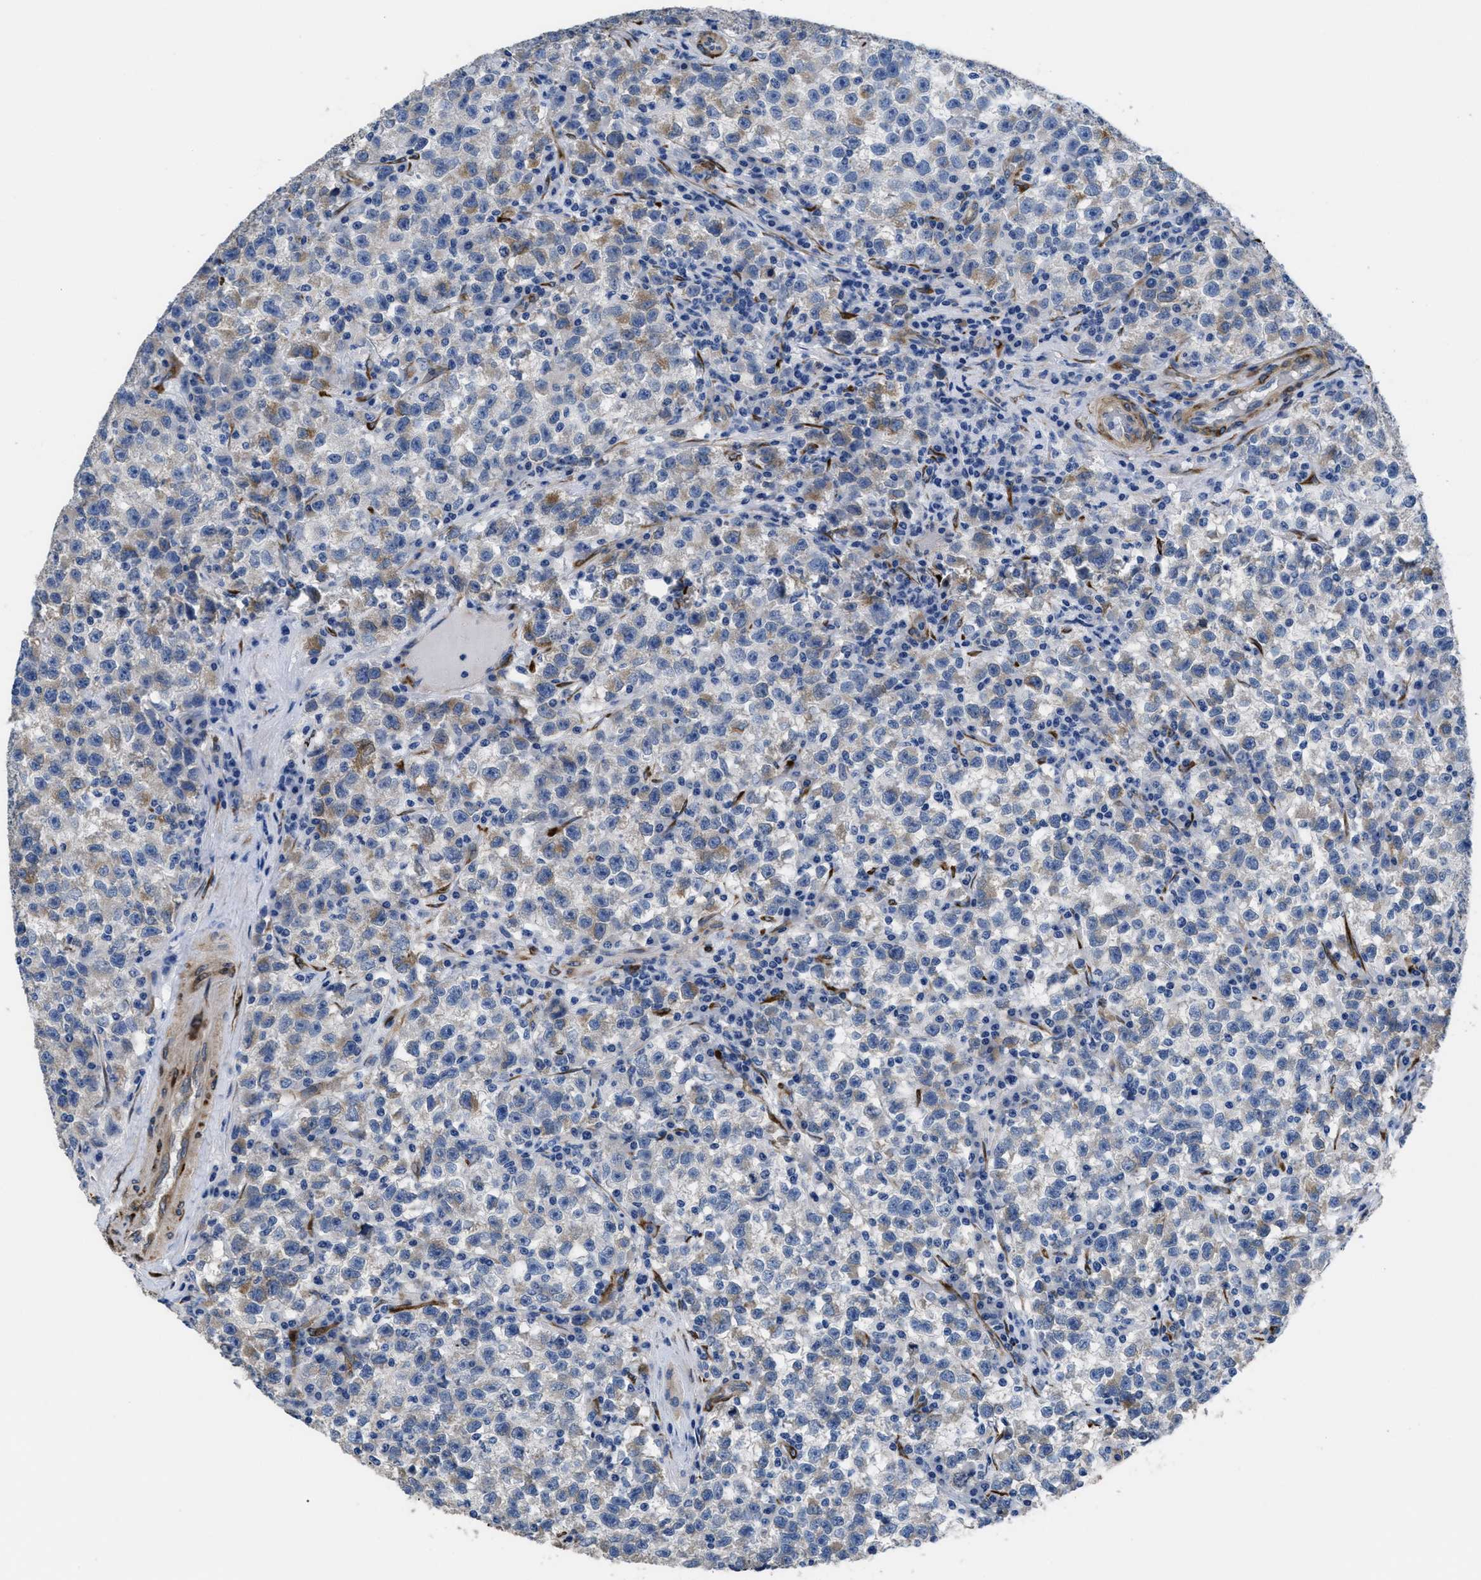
{"staining": {"intensity": "negative", "quantity": "none", "location": "none"}, "tissue": "testis cancer", "cell_type": "Tumor cells", "image_type": "cancer", "snomed": [{"axis": "morphology", "description": "Seminoma, NOS"}, {"axis": "topography", "description": "Testis"}], "caption": "Micrograph shows no significant protein expression in tumor cells of seminoma (testis).", "gene": "SQLE", "patient": {"sex": "male", "age": 22}}